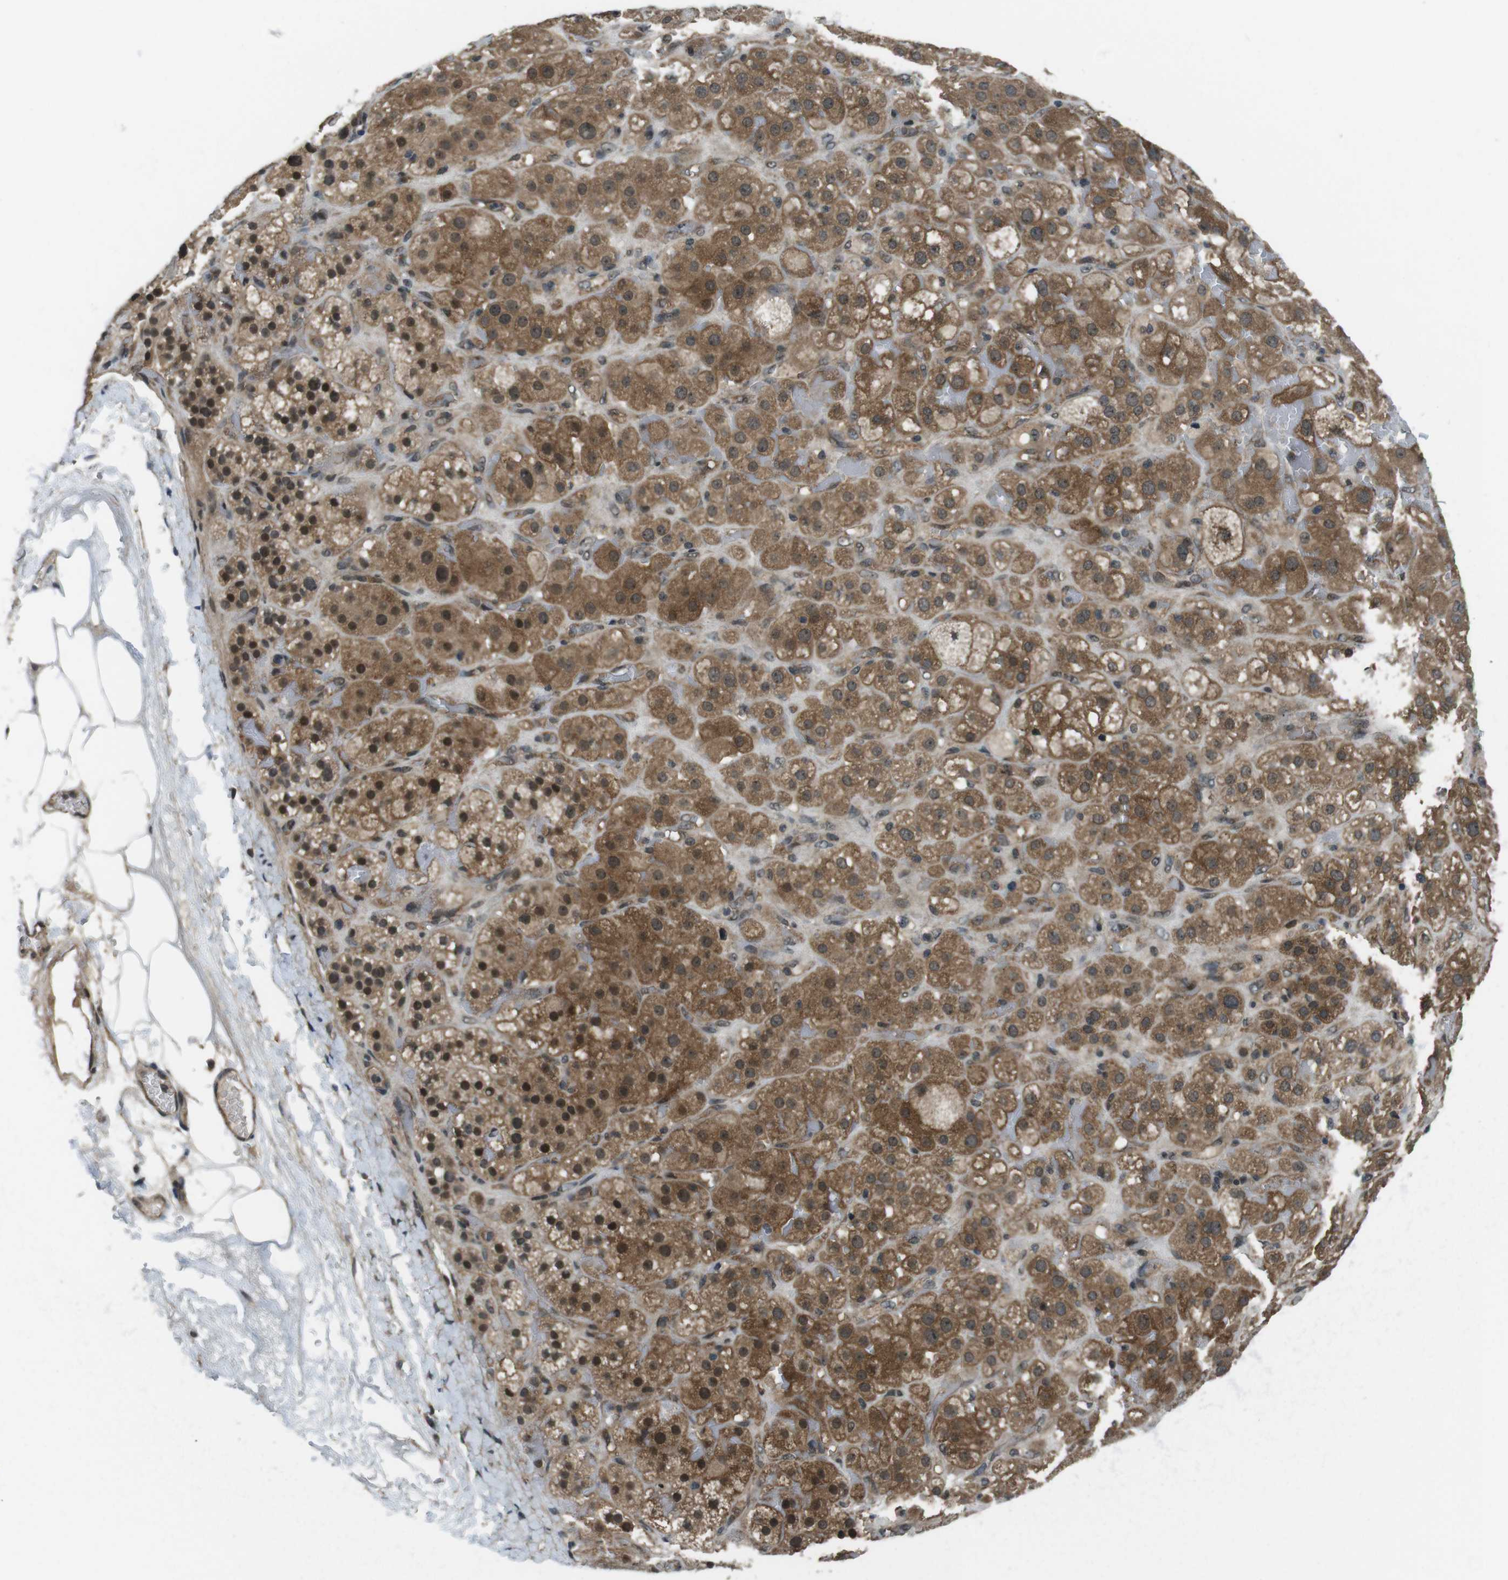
{"staining": {"intensity": "strong", "quantity": ">75%", "location": "cytoplasmic/membranous,nuclear"}, "tissue": "adrenal gland", "cell_type": "Glandular cells", "image_type": "normal", "snomed": [{"axis": "morphology", "description": "Normal tissue, NOS"}, {"axis": "topography", "description": "Adrenal gland"}], "caption": "Adrenal gland was stained to show a protein in brown. There is high levels of strong cytoplasmic/membranous,nuclear staining in about >75% of glandular cells.", "gene": "TIAM2", "patient": {"sex": "female", "age": 47}}